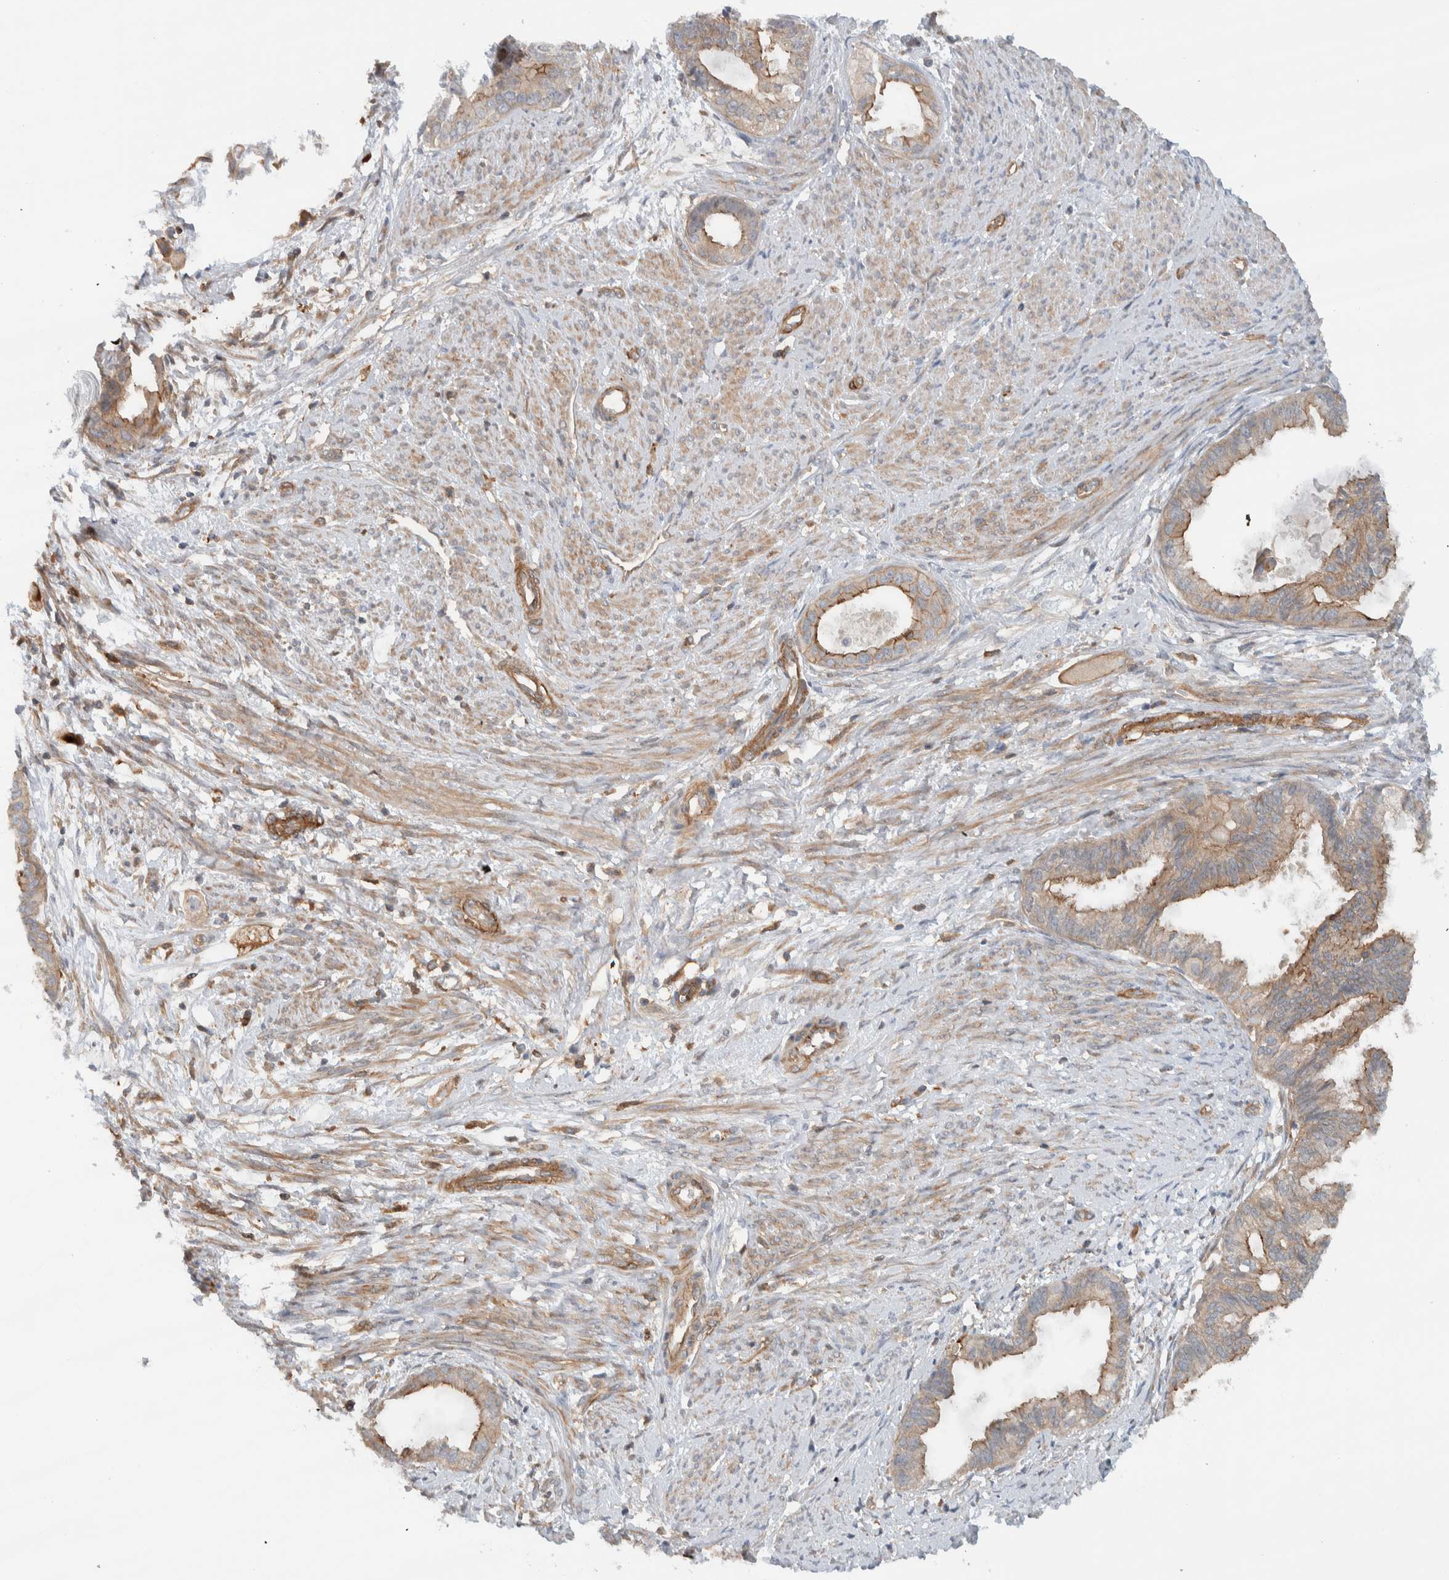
{"staining": {"intensity": "weak", "quantity": "25%-75%", "location": "cytoplasmic/membranous"}, "tissue": "cervical cancer", "cell_type": "Tumor cells", "image_type": "cancer", "snomed": [{"axis": "morphology", "description": "Normal tissue, NOS"}, {"axis": "morphology", "description": "Adenocarcinoma, NOS"}, {"axis": "topography", "description": "Cervix"}, {"axis": "topography", "description": "Endometrium"}], "caption": "Brown immunohistochemical staining in human cervical adenocarcinoma displays weak cytoplasmic/membranous staining in about 25%-75% of tumor cells.", "gene": "MPRIP", "patient": {"sex": "female", "age": 86}}